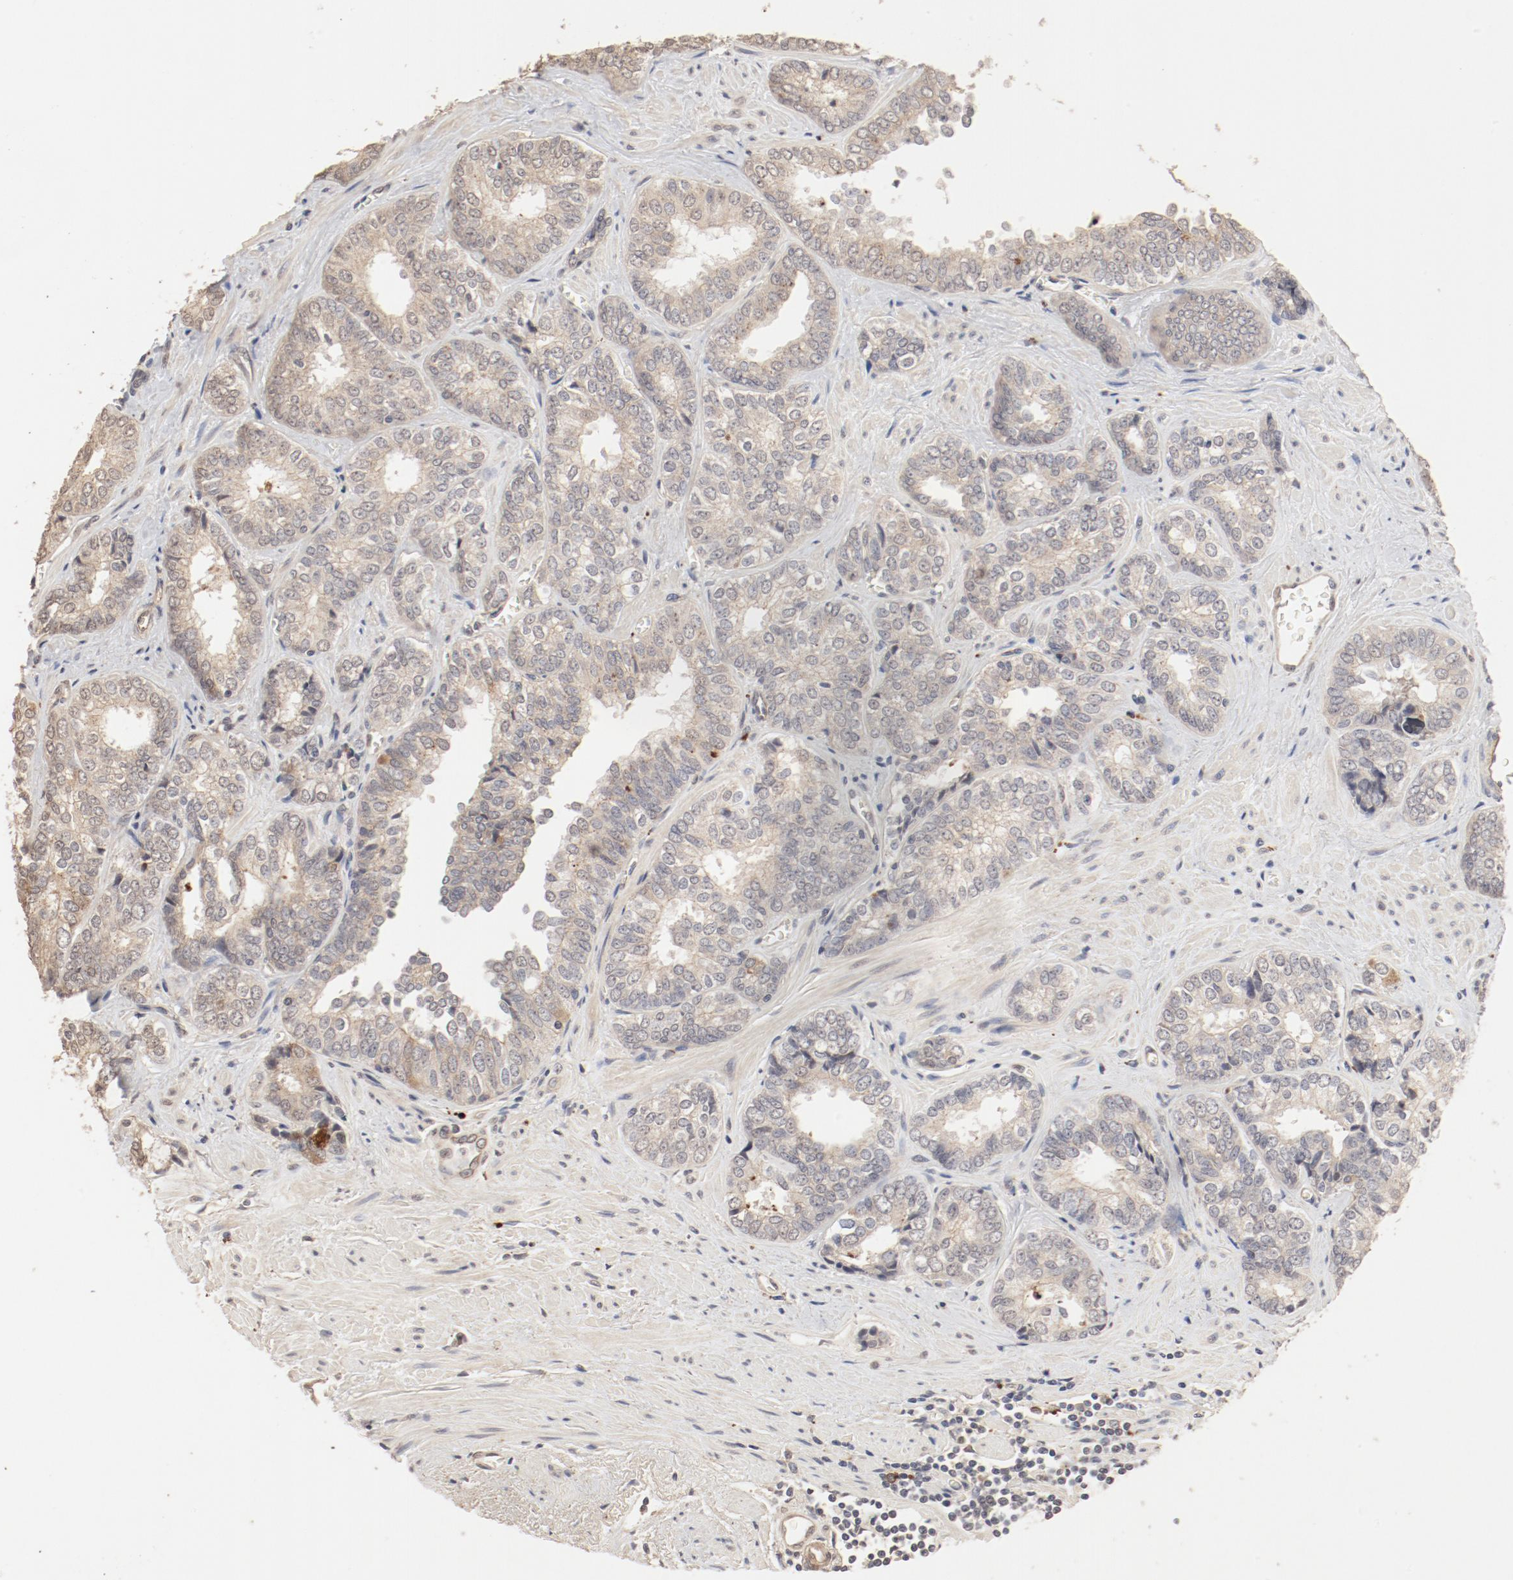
{"staining": {"intensity": "weak", "quantity": ">75%", "location": "cytoplasmic/membranous,nuclear"}, "tissue": "prostate cancer", "cell_type": "Tumor cells", "image_type": "cancer", "snomed": [{"axis": "morphology", "description": "Adenocarcinoma, High grade"}, {"axis": "topography", "description": "Prostate"}], "caption": "Brown immunohistochemical staining in human high-grade adenocarcinoma (prostate) exhibits weak cytoplasmic/membranous and nuclear positivity in about >75% of tumor cells.", "gene": "IL3RA", "patient": {"sex": "male", "age": 67}}